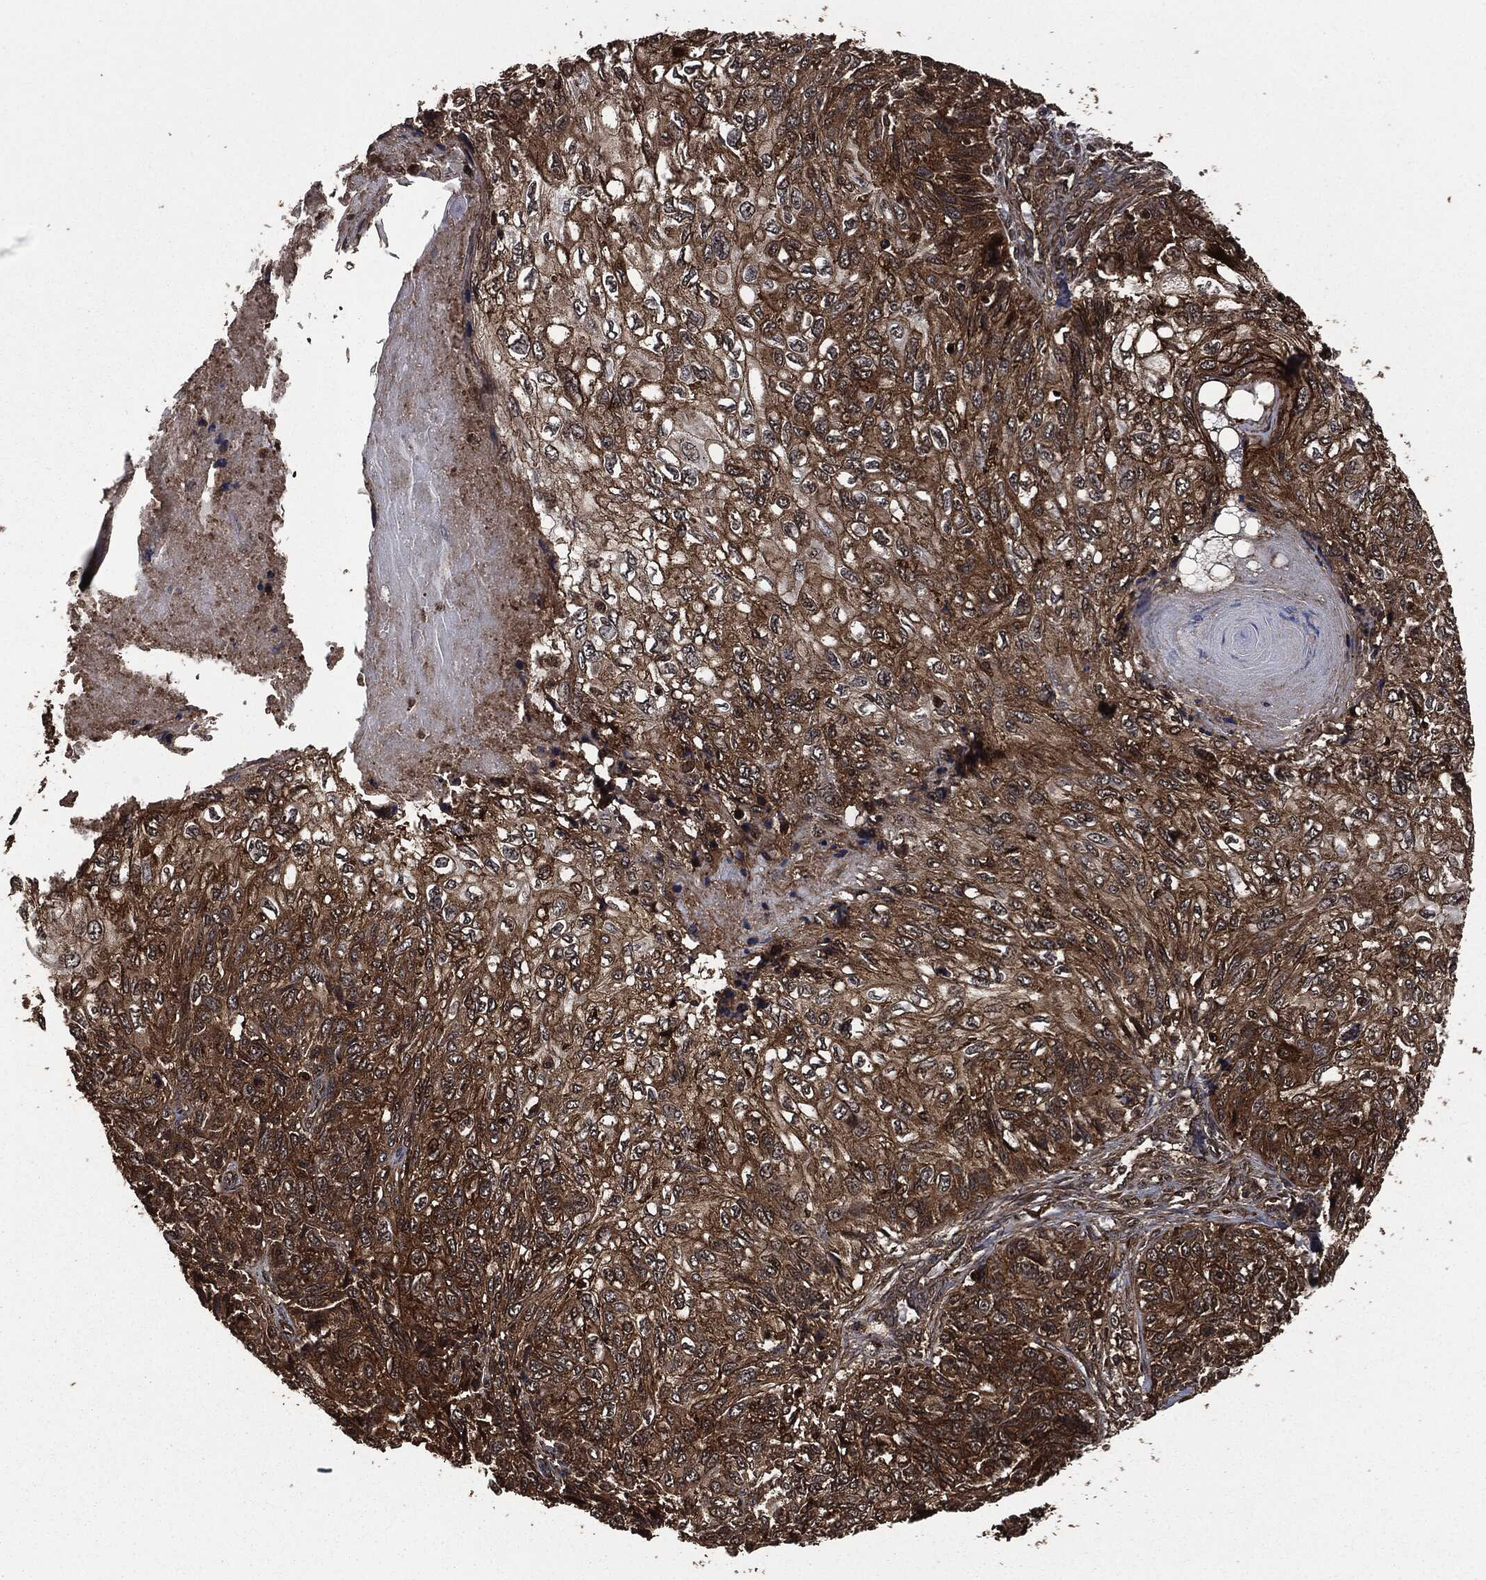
{"staining": {"intensity": "moderate", "quantity": ">75%", "location": "cytoplasmic/membranous"}, "tissue": "skin cancer", "cell_type": "Tumor cells", "image_type": "cancer", "snomed": [{"axis": "morphology", "description": "Squamous cell carcinoma, NOS"}, {"axis": "topography", "description": "Skin"}], "caption": "Immunohistochemistry micrograph of neoplastic tissue: skin cancer stained using immunohistochemistry (IHC) demonstrates medium levels of moderate protein expression localized specifically in the cytoplasmic/membranous of tumor cells, appearing as a cytoplasmic/membranous brown color.", "gene": "HRAS", "patient": {"sex": "male", "age": 92}}